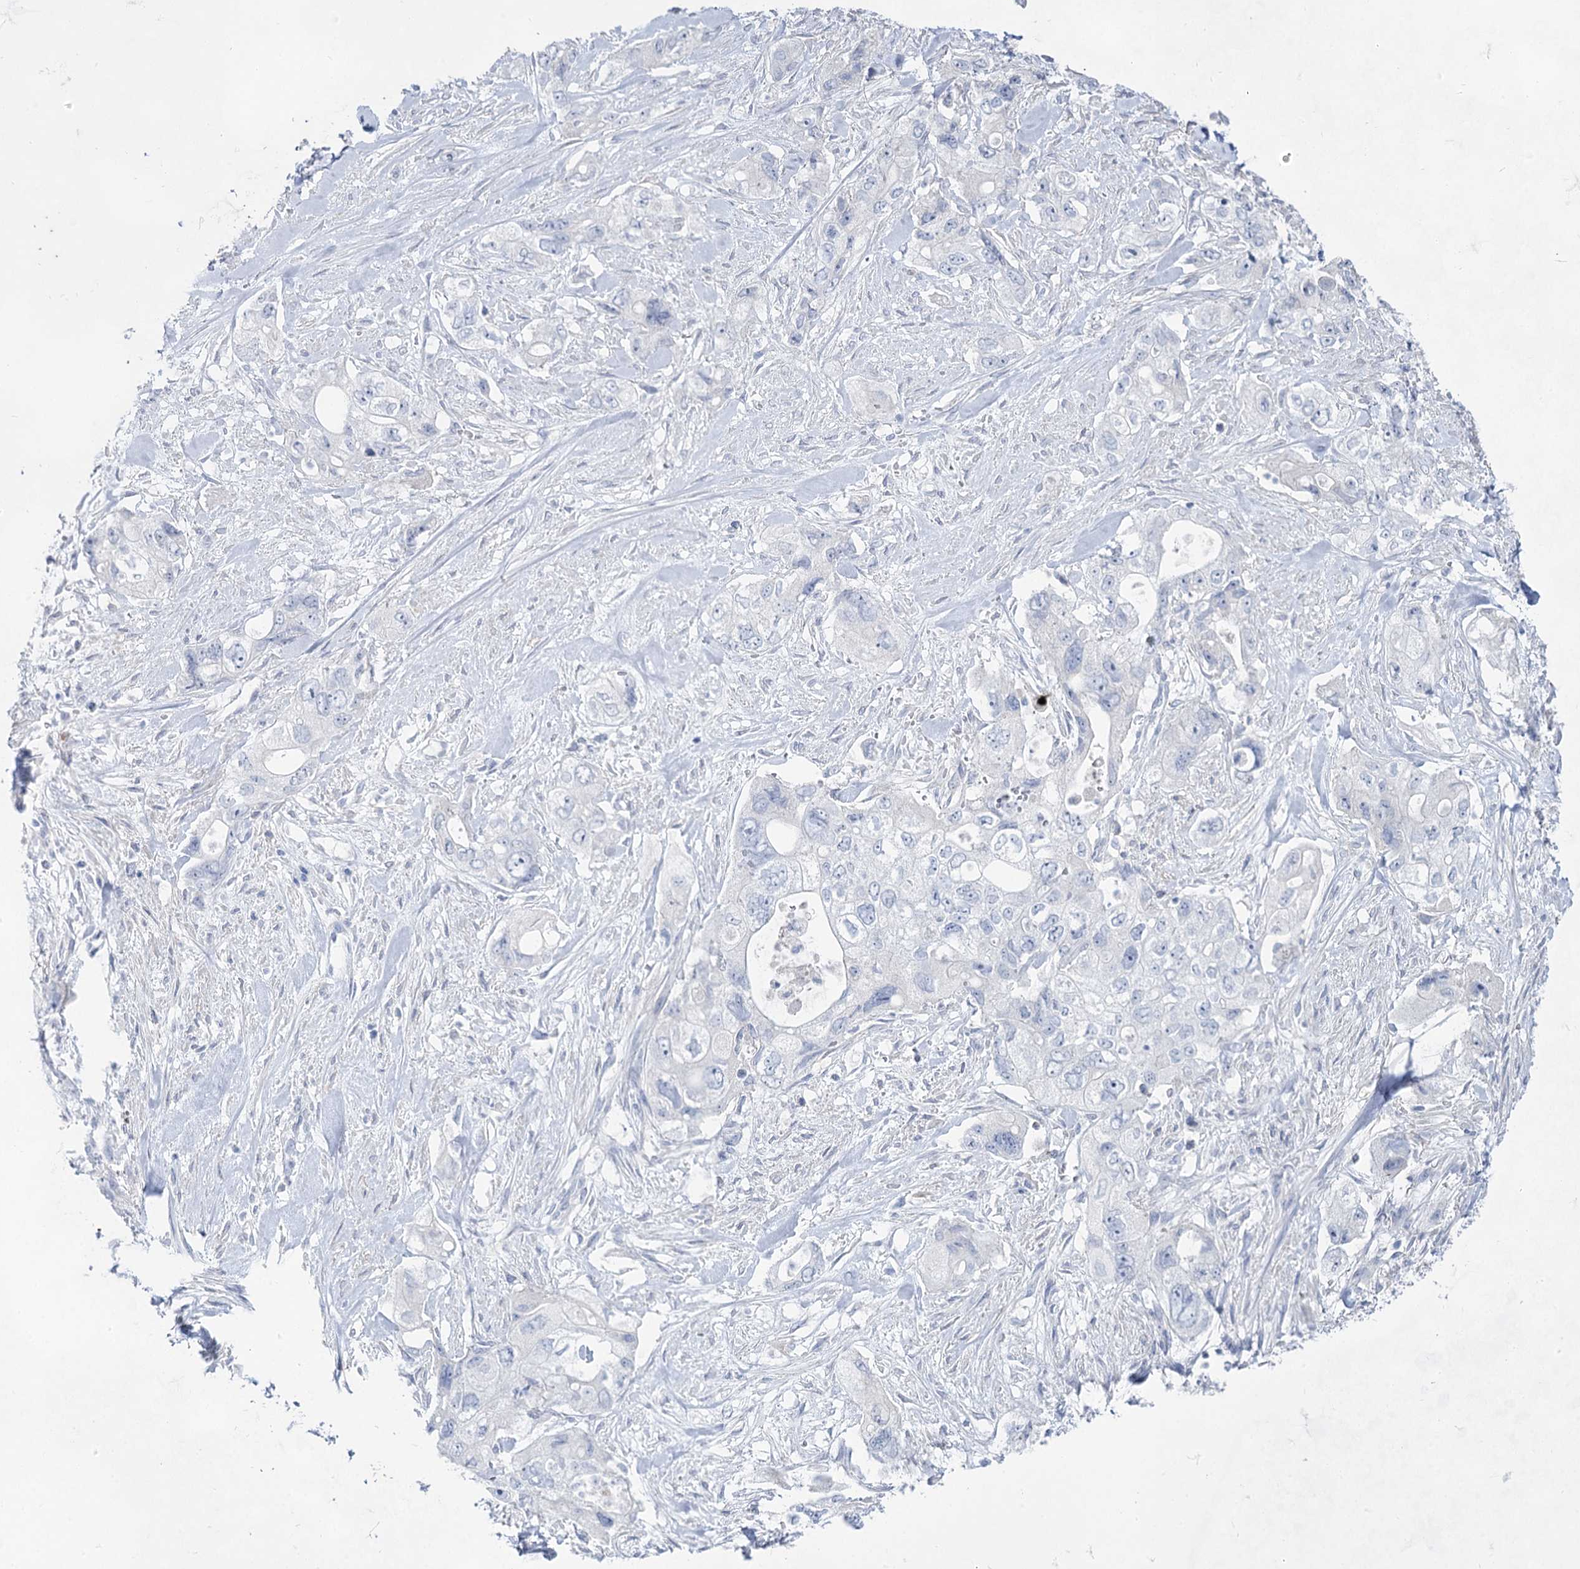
{"staining": {"intensity": "negative", "quantity": "none", "location": "none"}, "tissue": "pancreatic cancer", "cell_type": "Tumor cells", "image_type": "cancer", "snomed": [{"axis": "morphology", "description": "Adenocarcinoma, NOS"}, {"axis": "topography", "description": "Pancreas"}], "caption": "Tumor cells are negative for brown protein staining in pancreatic adenocarcinoma.", "gene": "ACRV1", "patient": {"sex": "female", "age": 73}}